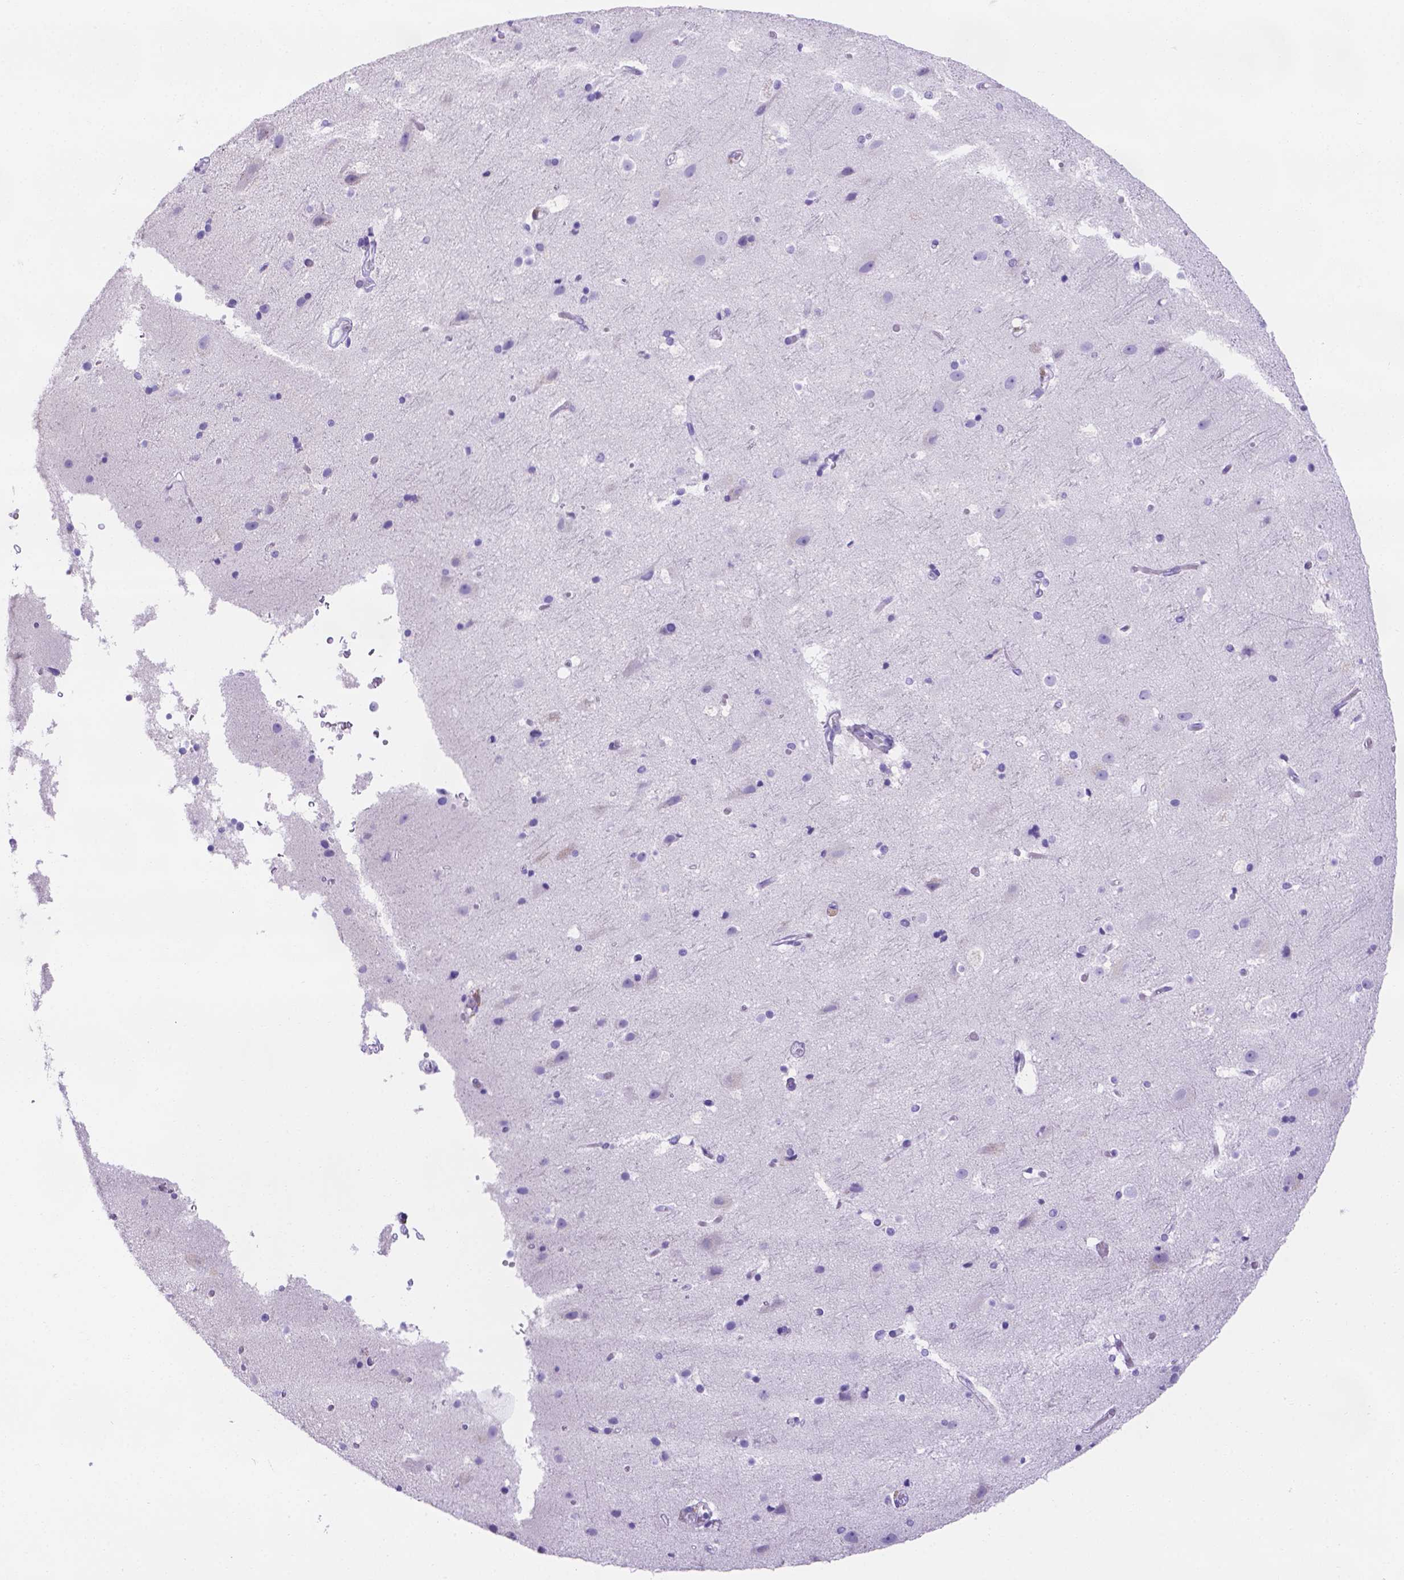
{"staining": {"intensity": "negative", "quantity": "none", "location": "none"}, "tissue": "cerebral cortex", "cell_type": "Endothelial cells", "image_type": "normal", "snomed": [{"axis": "morphology", "description": "Normal tissue, NOS"}, {"axis": "topography", "description": "Cerebral cortex"}], "caption": "Protein analysis of normal cerebral cortex shows no significant expression in endothelial cells.", "gene": "MLN", "patient": {"sex": "female", "age": 52}}